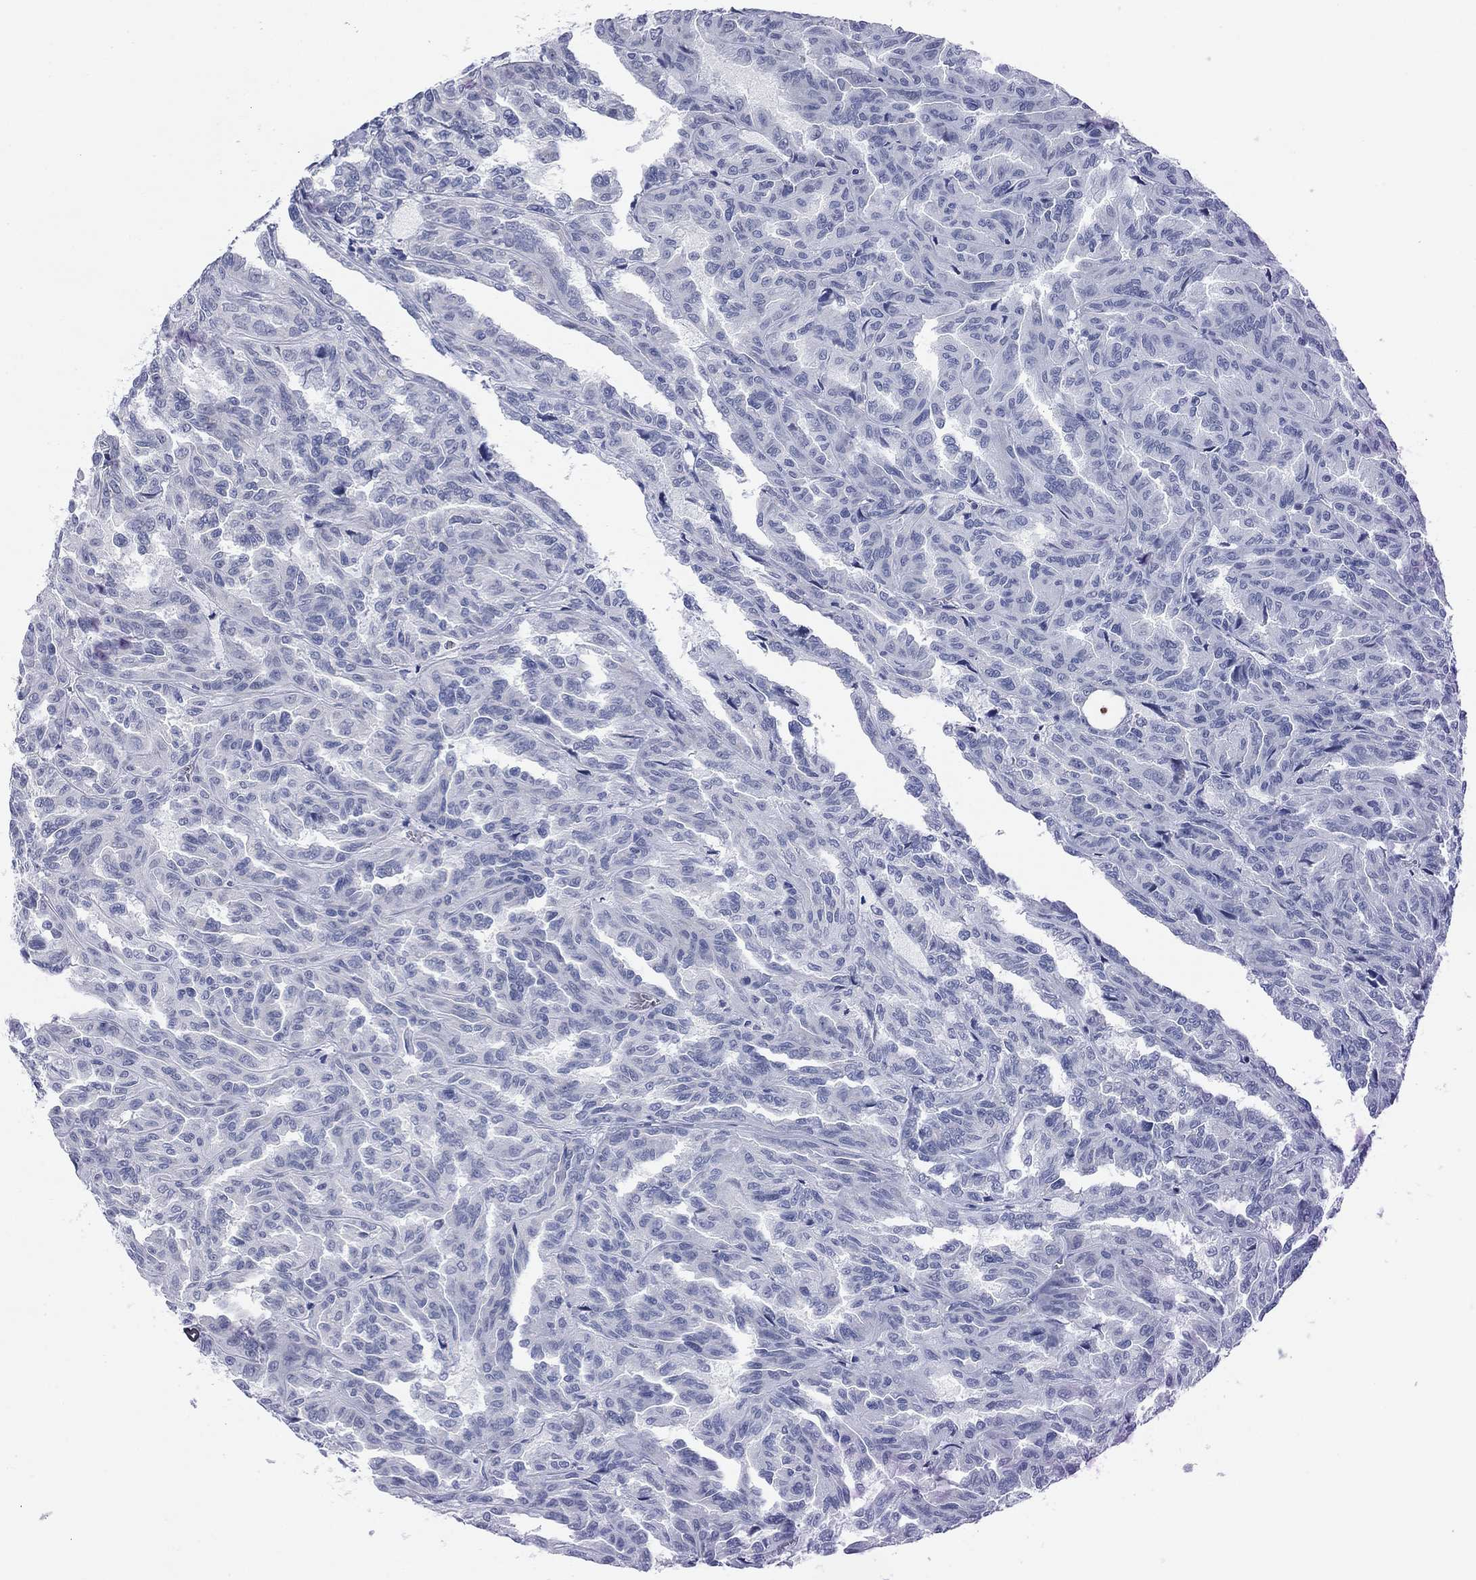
{"staining": {"intensity": "negative", "quantity": "none", "location": "none"}, "tissue": "renal cancer", "cell_type": "Tumor cells", "image_type": "cancer", "snomed": [{"axis": "morphology", "description": "Adenocarcinoma, NOS"}, {"axis": "topography", "description": "Kidney"}], "caption": "A micrograph of renal adenocarcinoma stained for a protein reveals no brown staining in tumor cells.", "gene": "PRPH", "patient": {"sex": "male", "age": 79}}